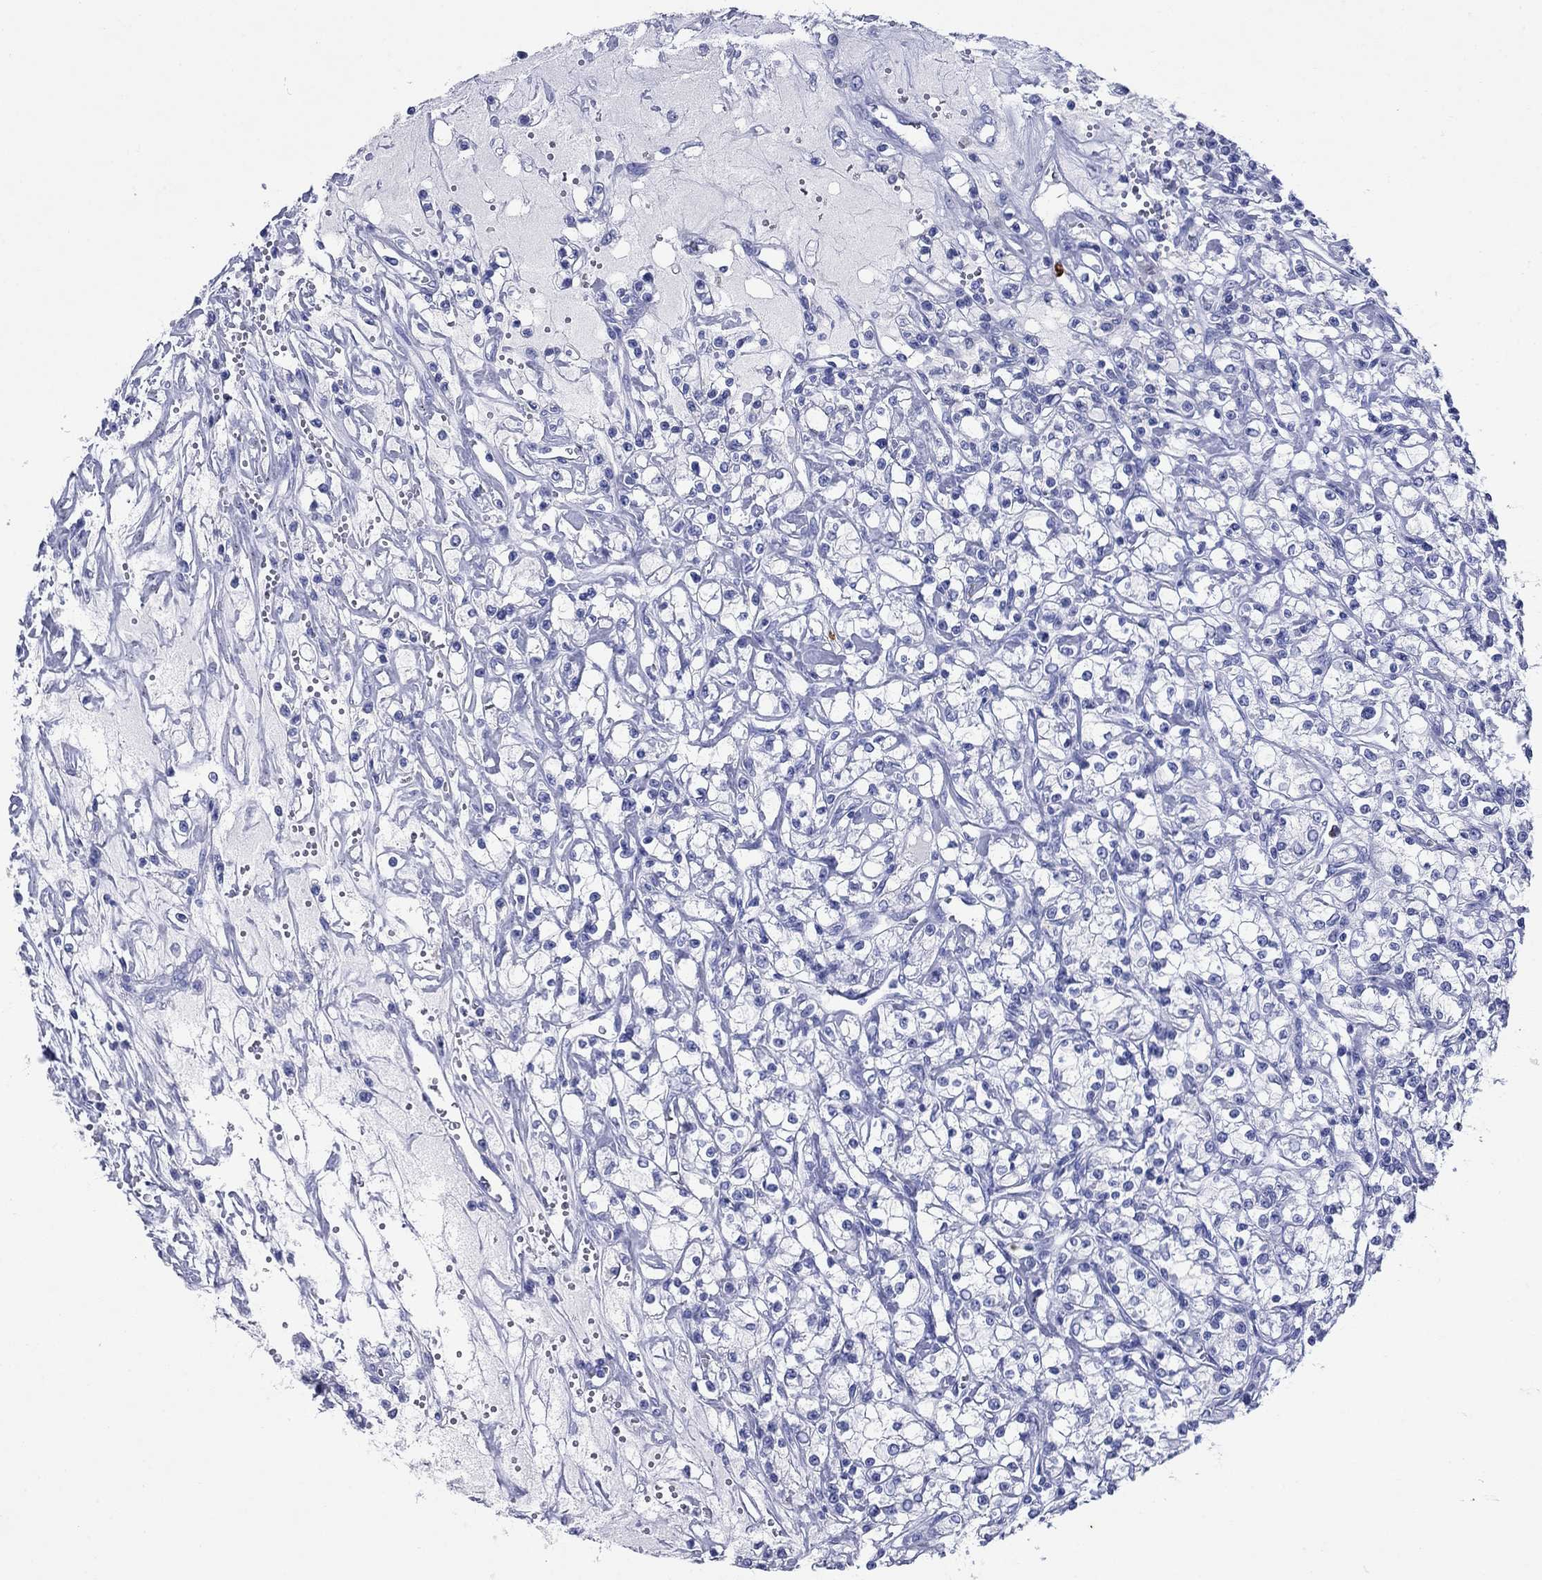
{"staining": {"intensity": "negative", "quantity": "none", "location": "none"}, "tissue": "renal cancer", "cell_type": "Tumor cells", "image_type": "cancer", "snomed": [{"axis": "morphology", "description": "Adenocarcinoma, NOS"}, {"axis": "topography", "description": "Kidney"}], "caption": "The IHC histopathology image has no significant positivity in tumor cells of renal cancer (adenocarcinoma) tissue.", "gene": "AZU1", "patient": {"sex": "female", "age": 59}}